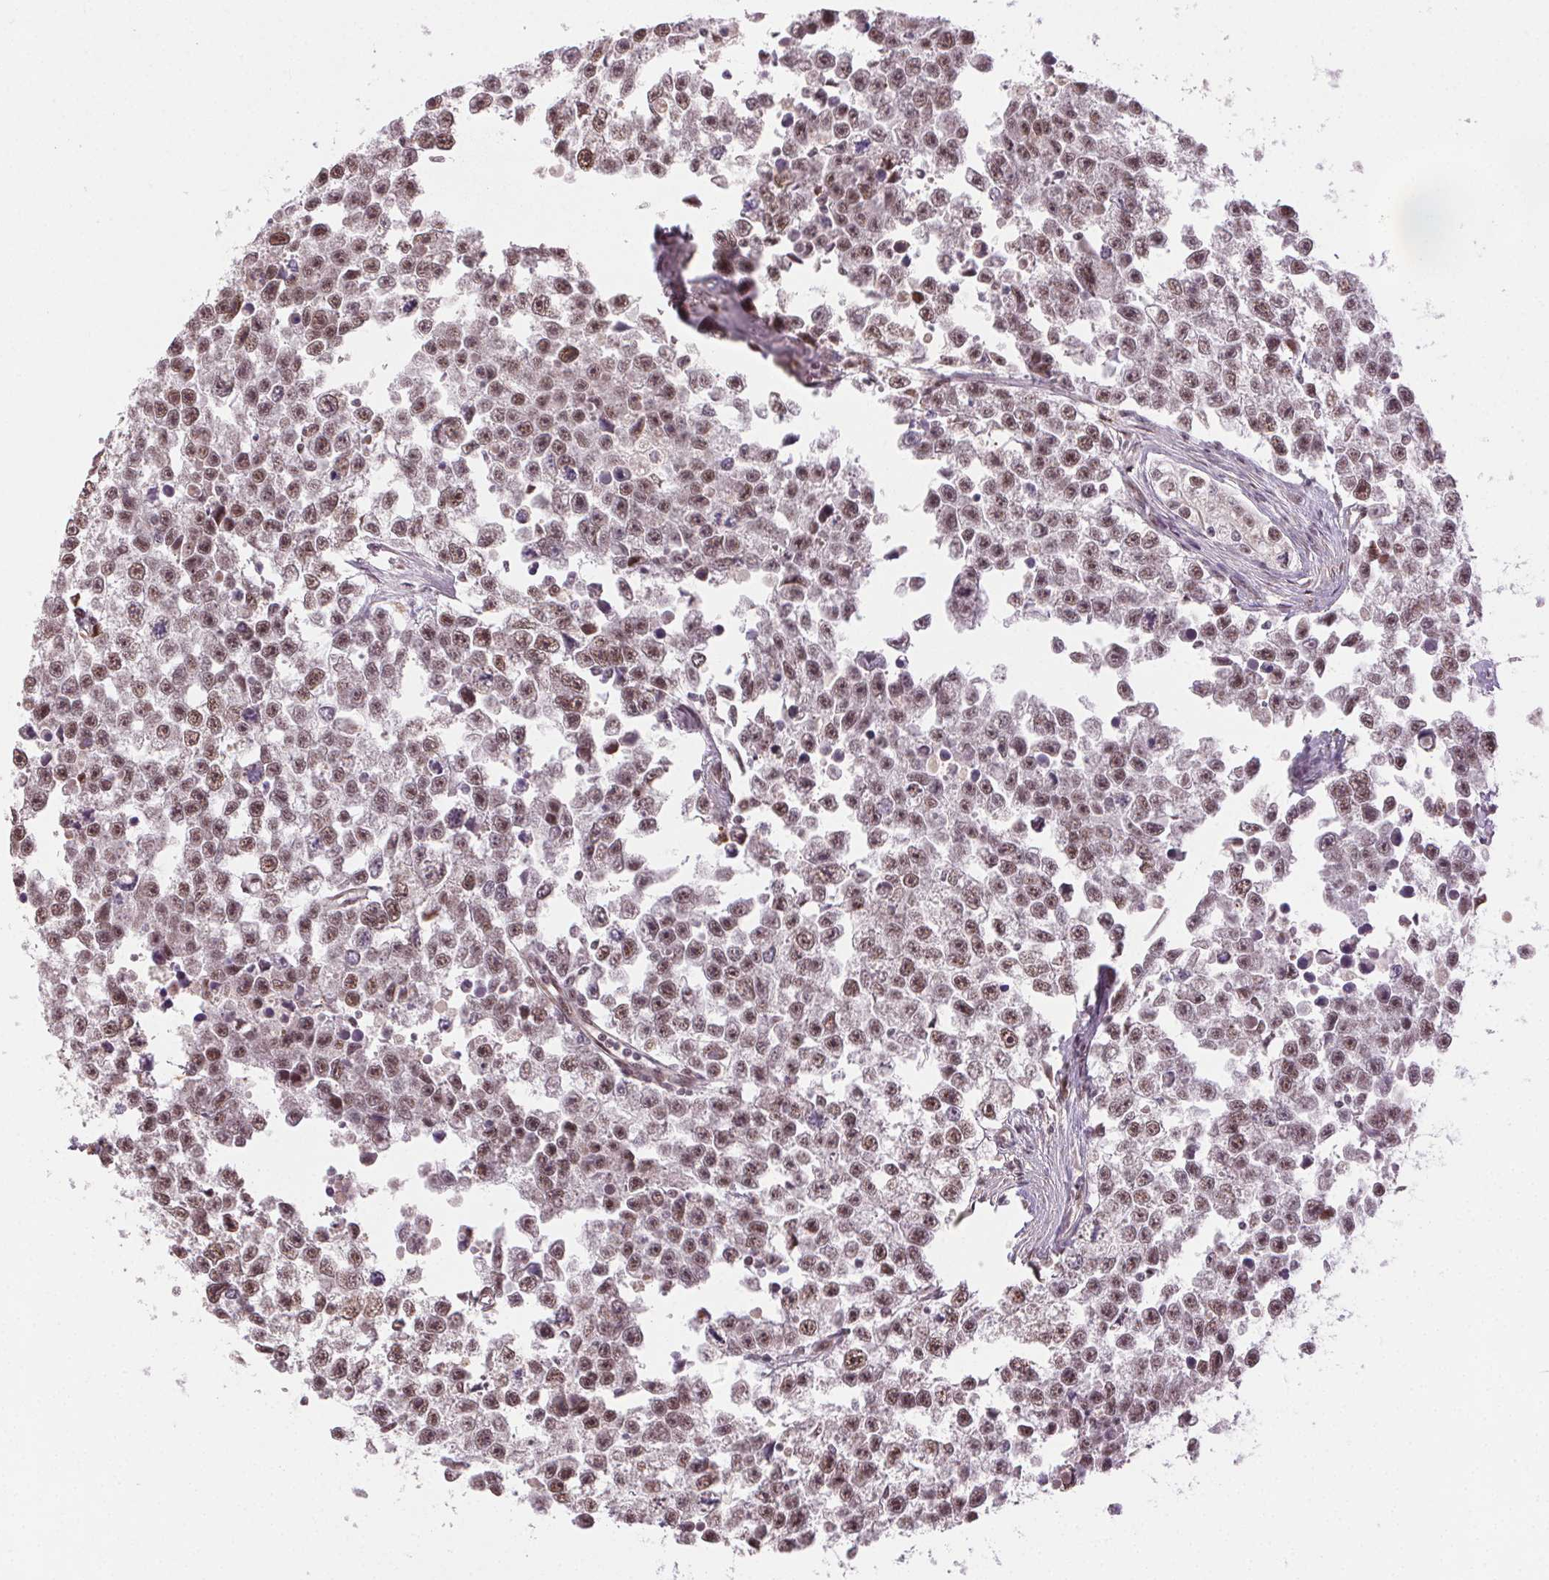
{"staining": {"intensity": "weak", "quantity": "25%-75%", "location": "nuclear"}, "tissue": "testis cancer", "cell_type": "Tumor cells", "image_type": "cancer", "snomed": [{"axis": "morphology", "description": "Seminoma, NOS"}, {"axis": "topography", "description": "Testis"}], "caption": "Testis cancer (seminoma) was stained to show a protein in brown. There is low levels of weak nuclear staining in approximately 25%-75% of tumor cells. Using DAB (brown) and hematoxylin (blue) stains, captured at high magnification using brightfield microscopy.", "gene": "TREML4", "patient": {"sex": "male", "age": 26}}